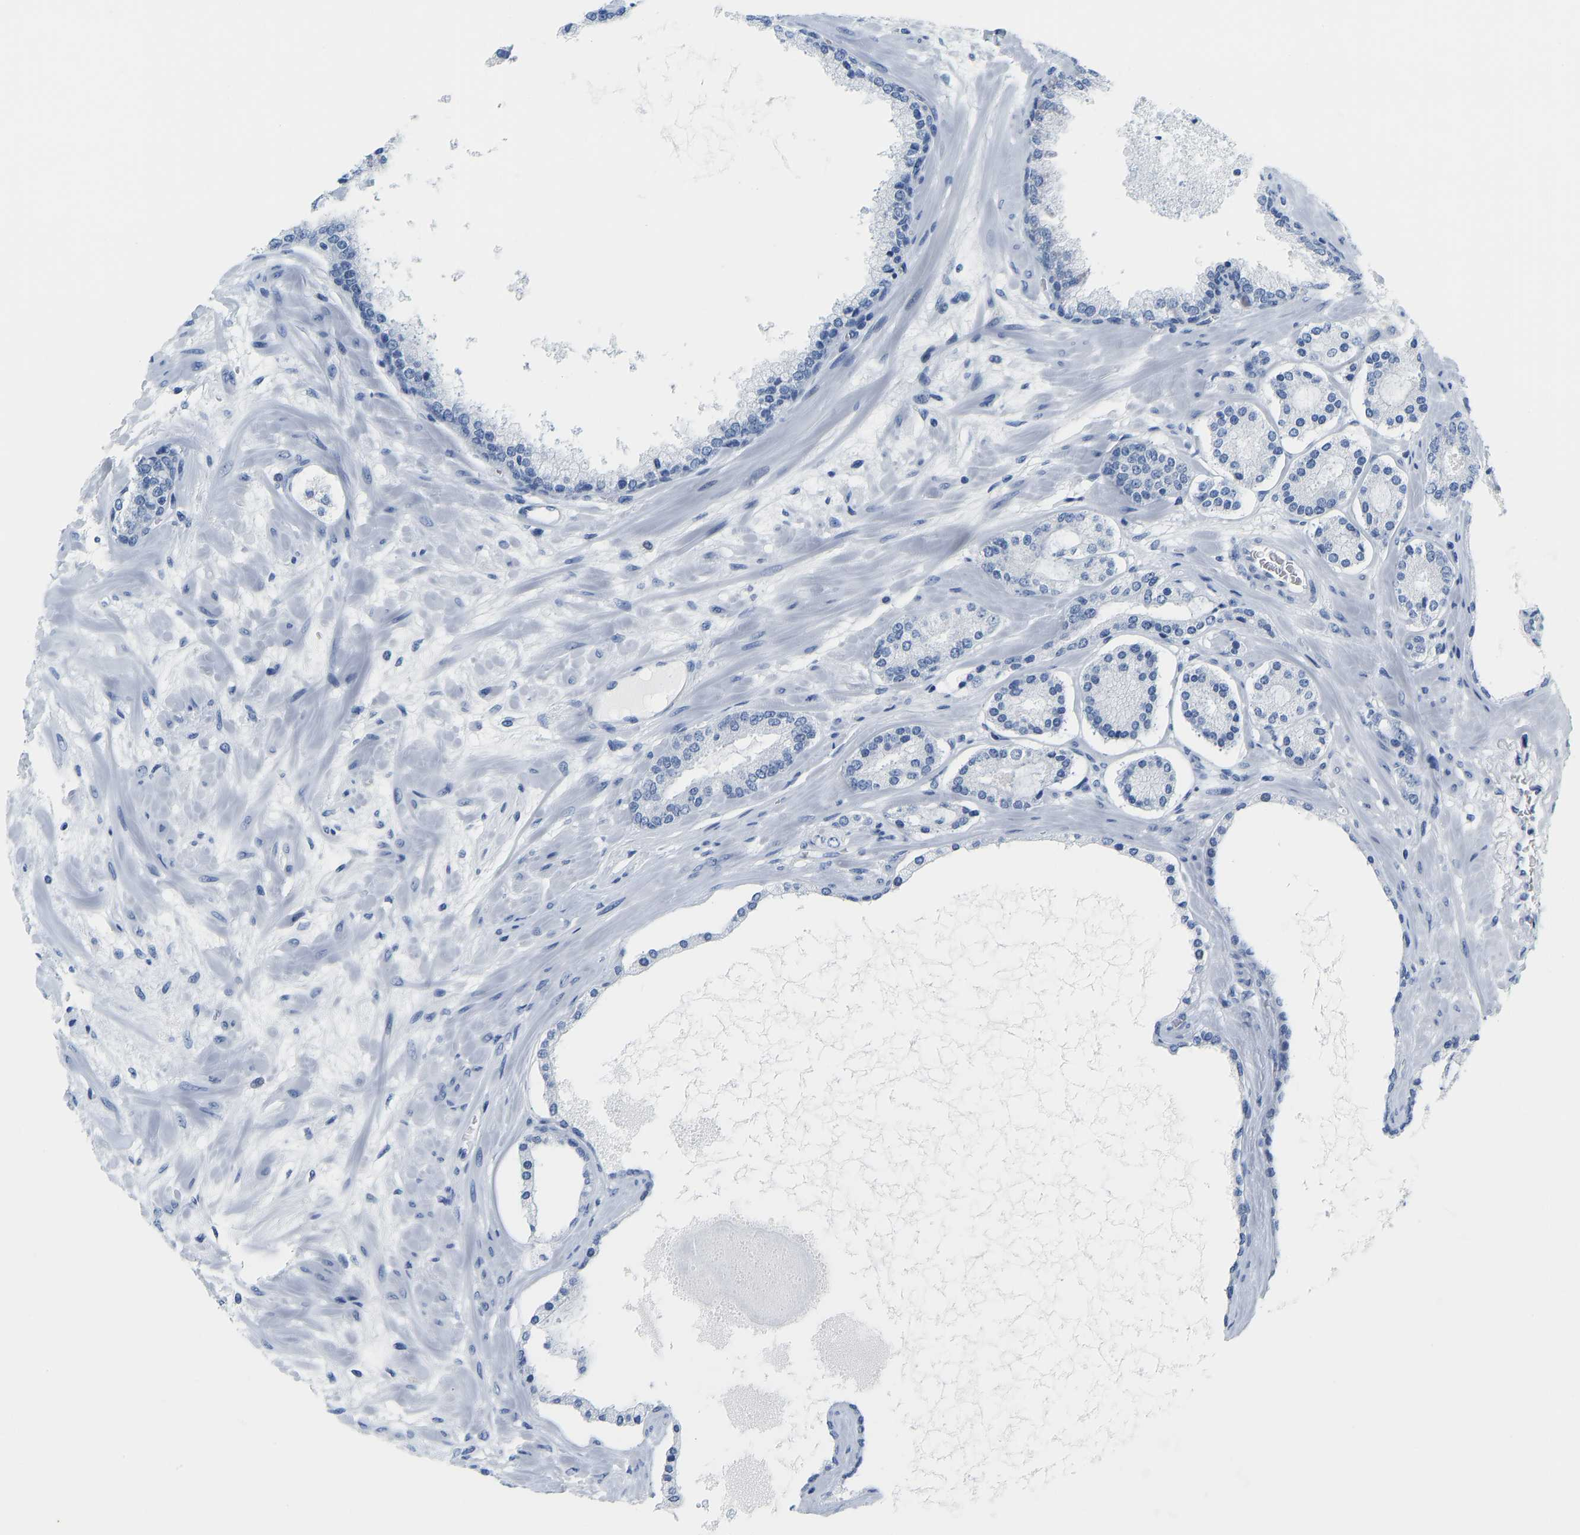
{"staining": {"intensity": "negative", "quantity": "none", "location": "none"}, "tissue": "prostate cancer", "cell_type": "Tumor cells", "image_type": "cancer", "snomed": [{"axis": "morphology", "description": "Adenocarcinoma, Low grade"}, {"axis": "topography", "description": "Prostate"}], "caption": "DAB immunohistochemical staining of human prostate cancer demonstrates no significant expression in tumor cells.", "gene": "SERPINB3", "patient": {"sex": "male", "age": 63}}